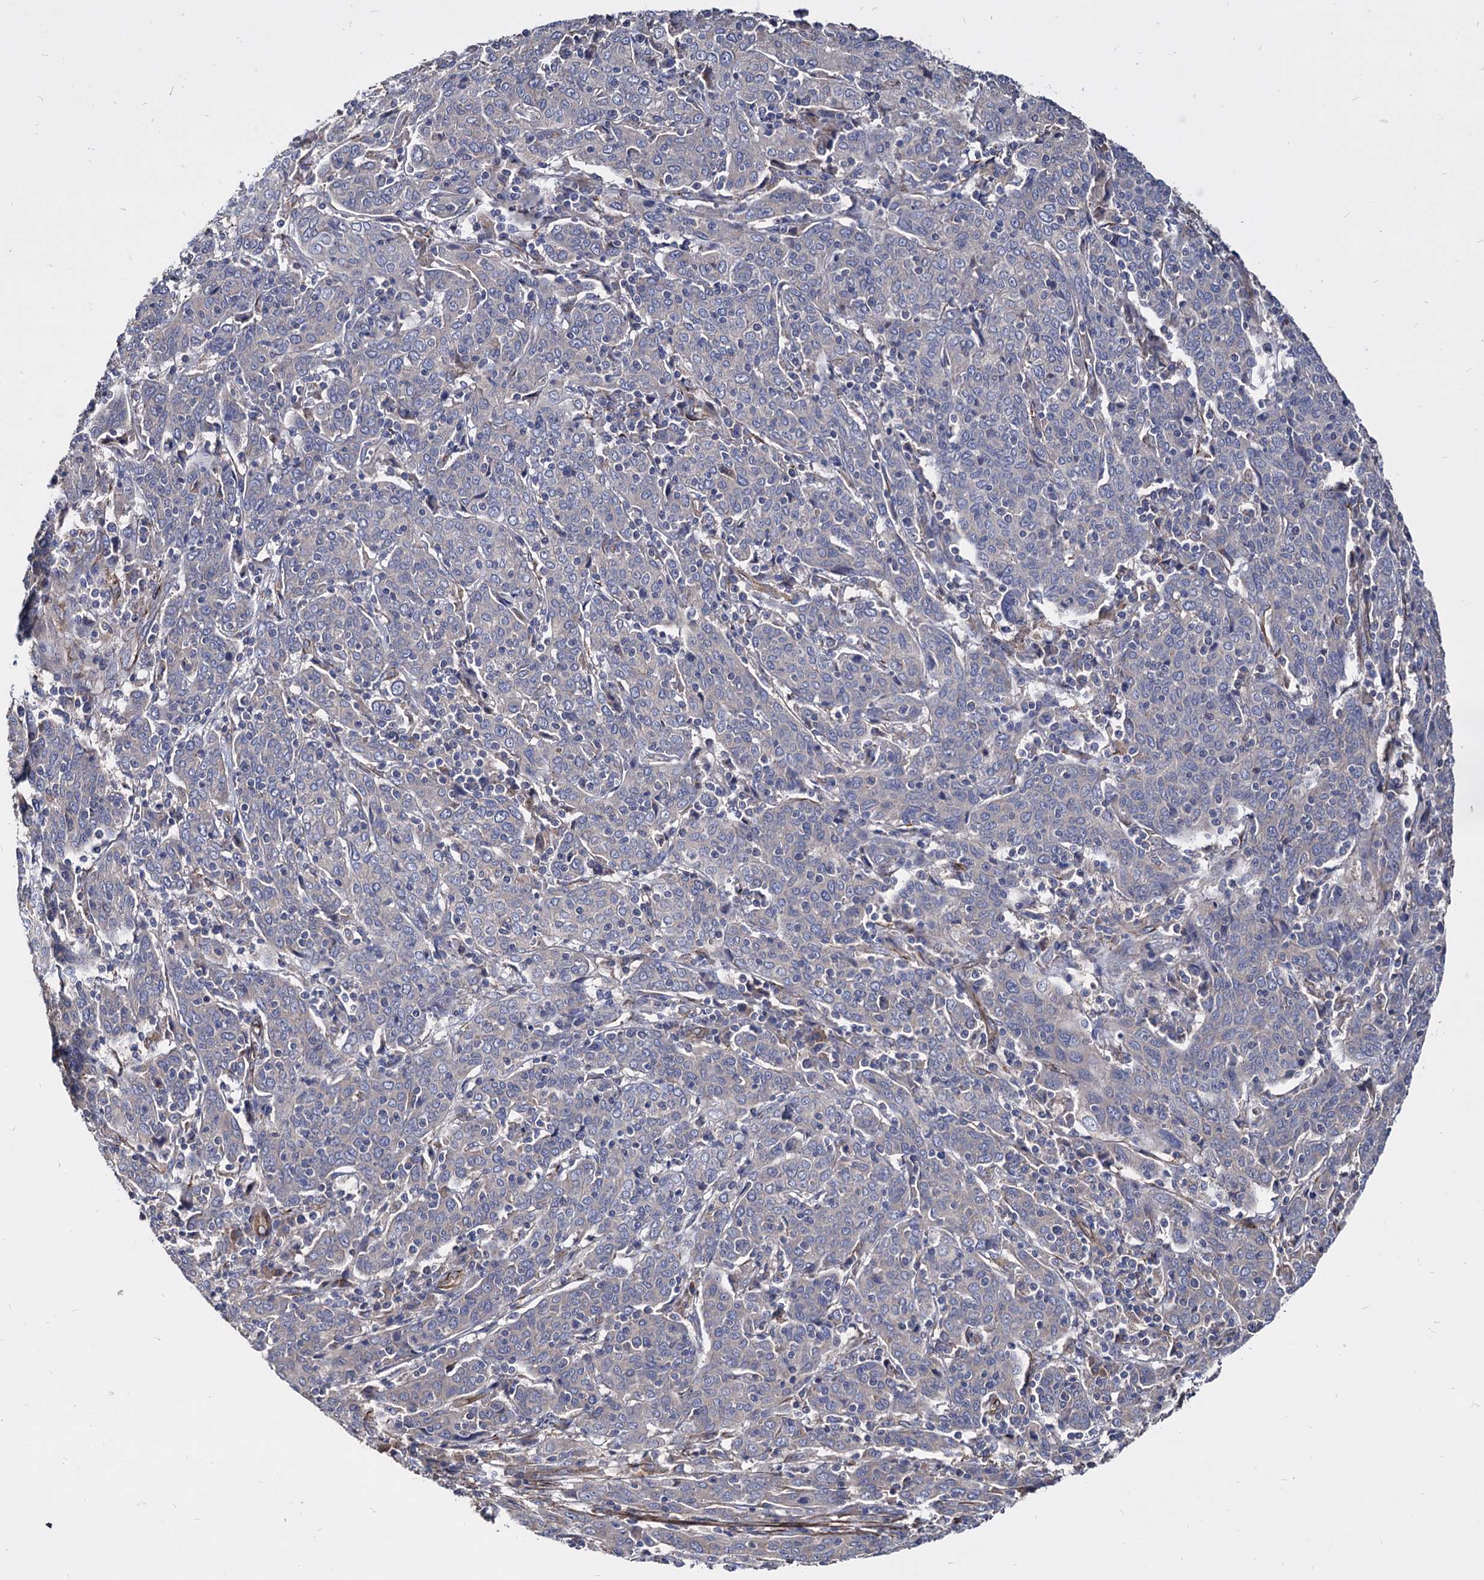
{"staining": {"intensity": "negative", "quantity": "none", "location": "none"}, "tissue": "cervical cancer", "cell_type": "Tumor cells", "image_type": "cancer", "snomed": [{"axis": "morphology", "description": "Squamous cell carcinoma, NOS"}, {"axis": "topography", "description": "Cervix"}], "caption": "The IHC photomicrograph has no significant expression in tumor cells of cervical cancer (squamous cell carcinoma) tissue.", "gene": "WDR11", "patient": {"sex": "female", "age": 67}}